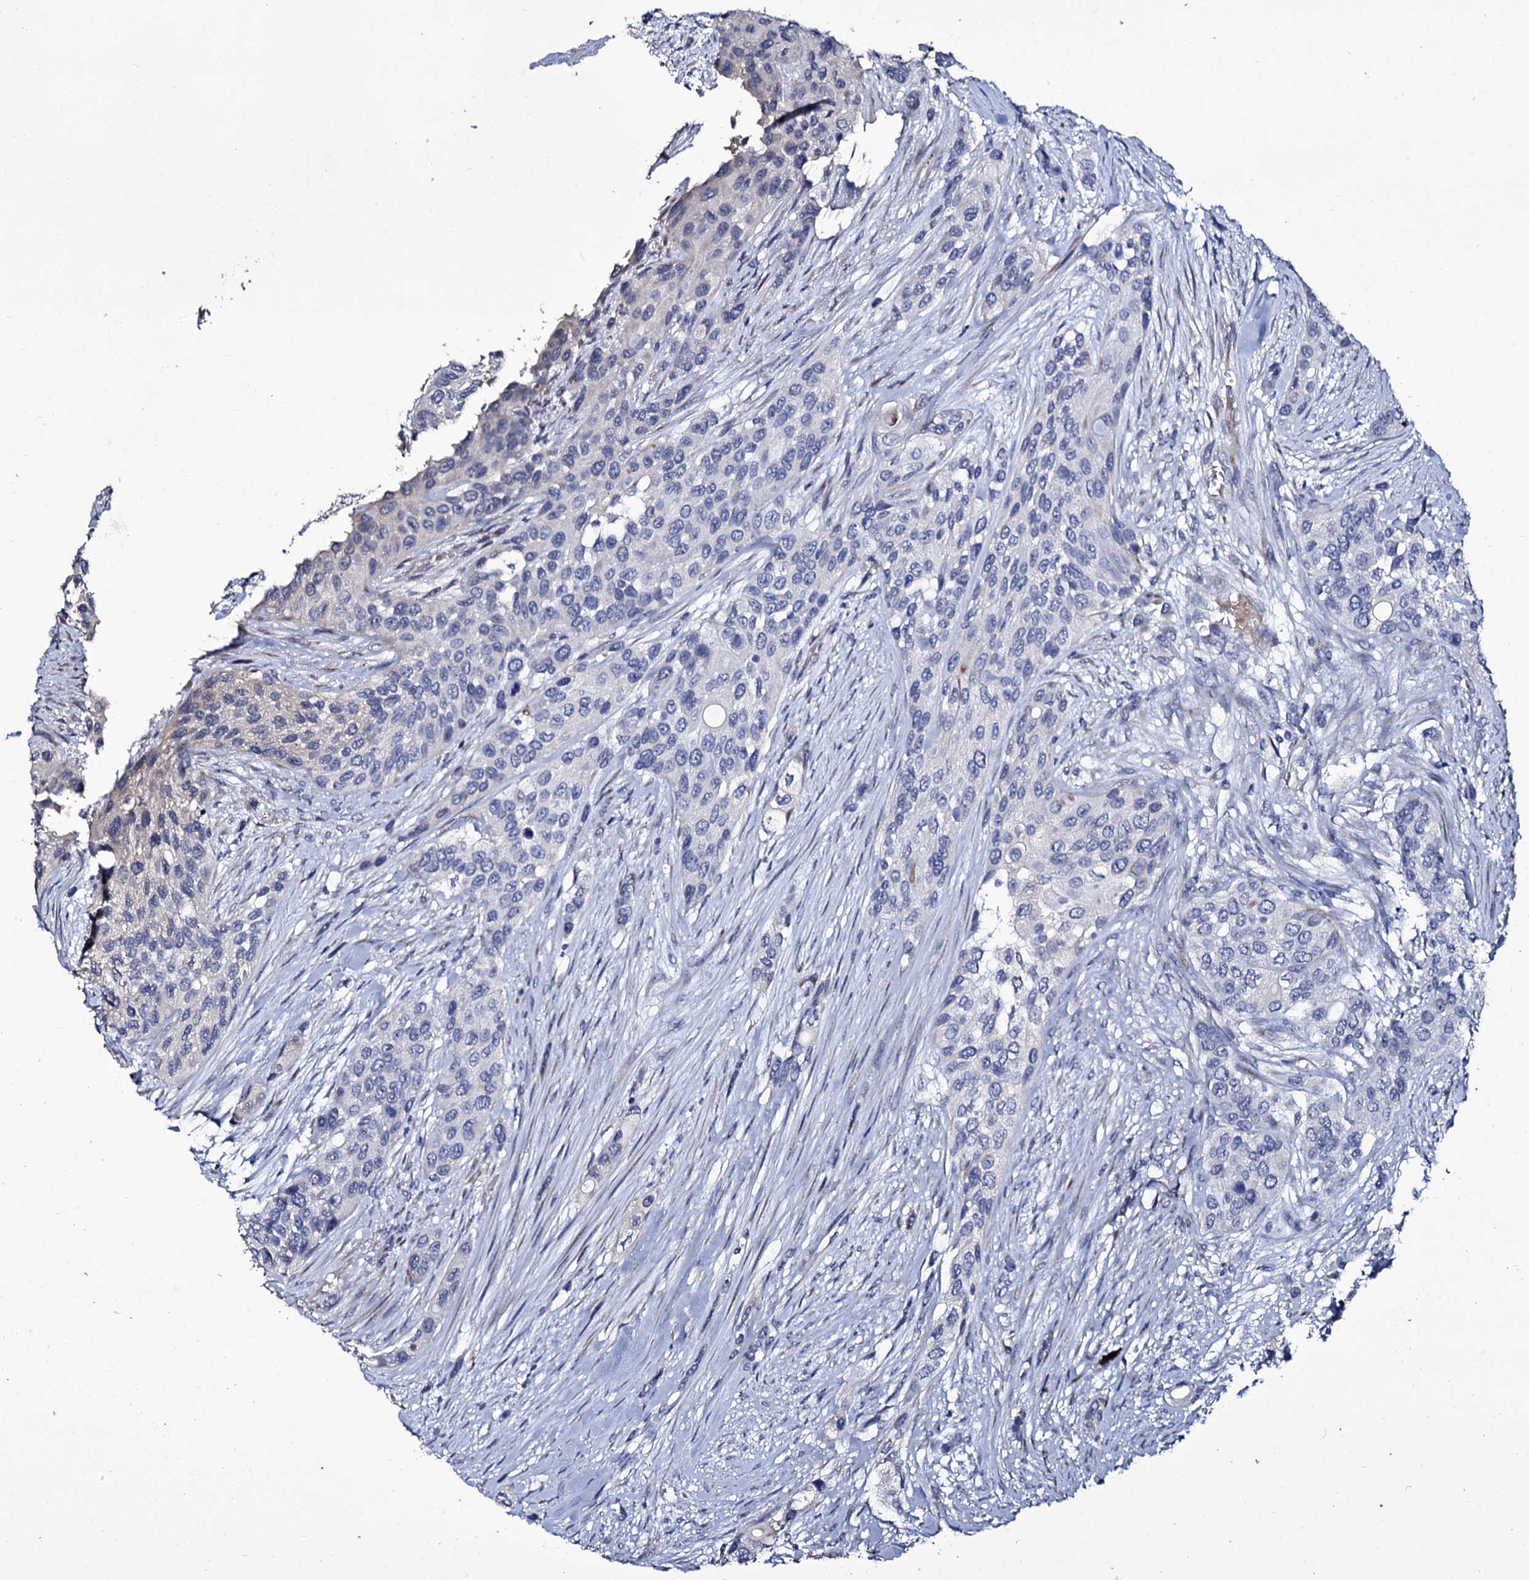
{"staining": {"intensity": "negative", "quantity": "none", "location": "none"}, "tissue": "urothelial cancer", "cell_type": "Tumor cells", "image_type": "cancer", "snomed": [{"axis": "morphology", "description": "Normal tissue, NOS"}, {"axis": "morphology", "description": "Urothelial carcinoma, High grade"}, {"axis": "topography", "description": "Vascular tissue"}, {"axis": "topography", "description": "Urinary bladder"}], "caption": "Tumor cells show no significant expression in urothelial cancer.", "gene": "TUBGCP5", "patient": {"sex": "female", "age": 56}}